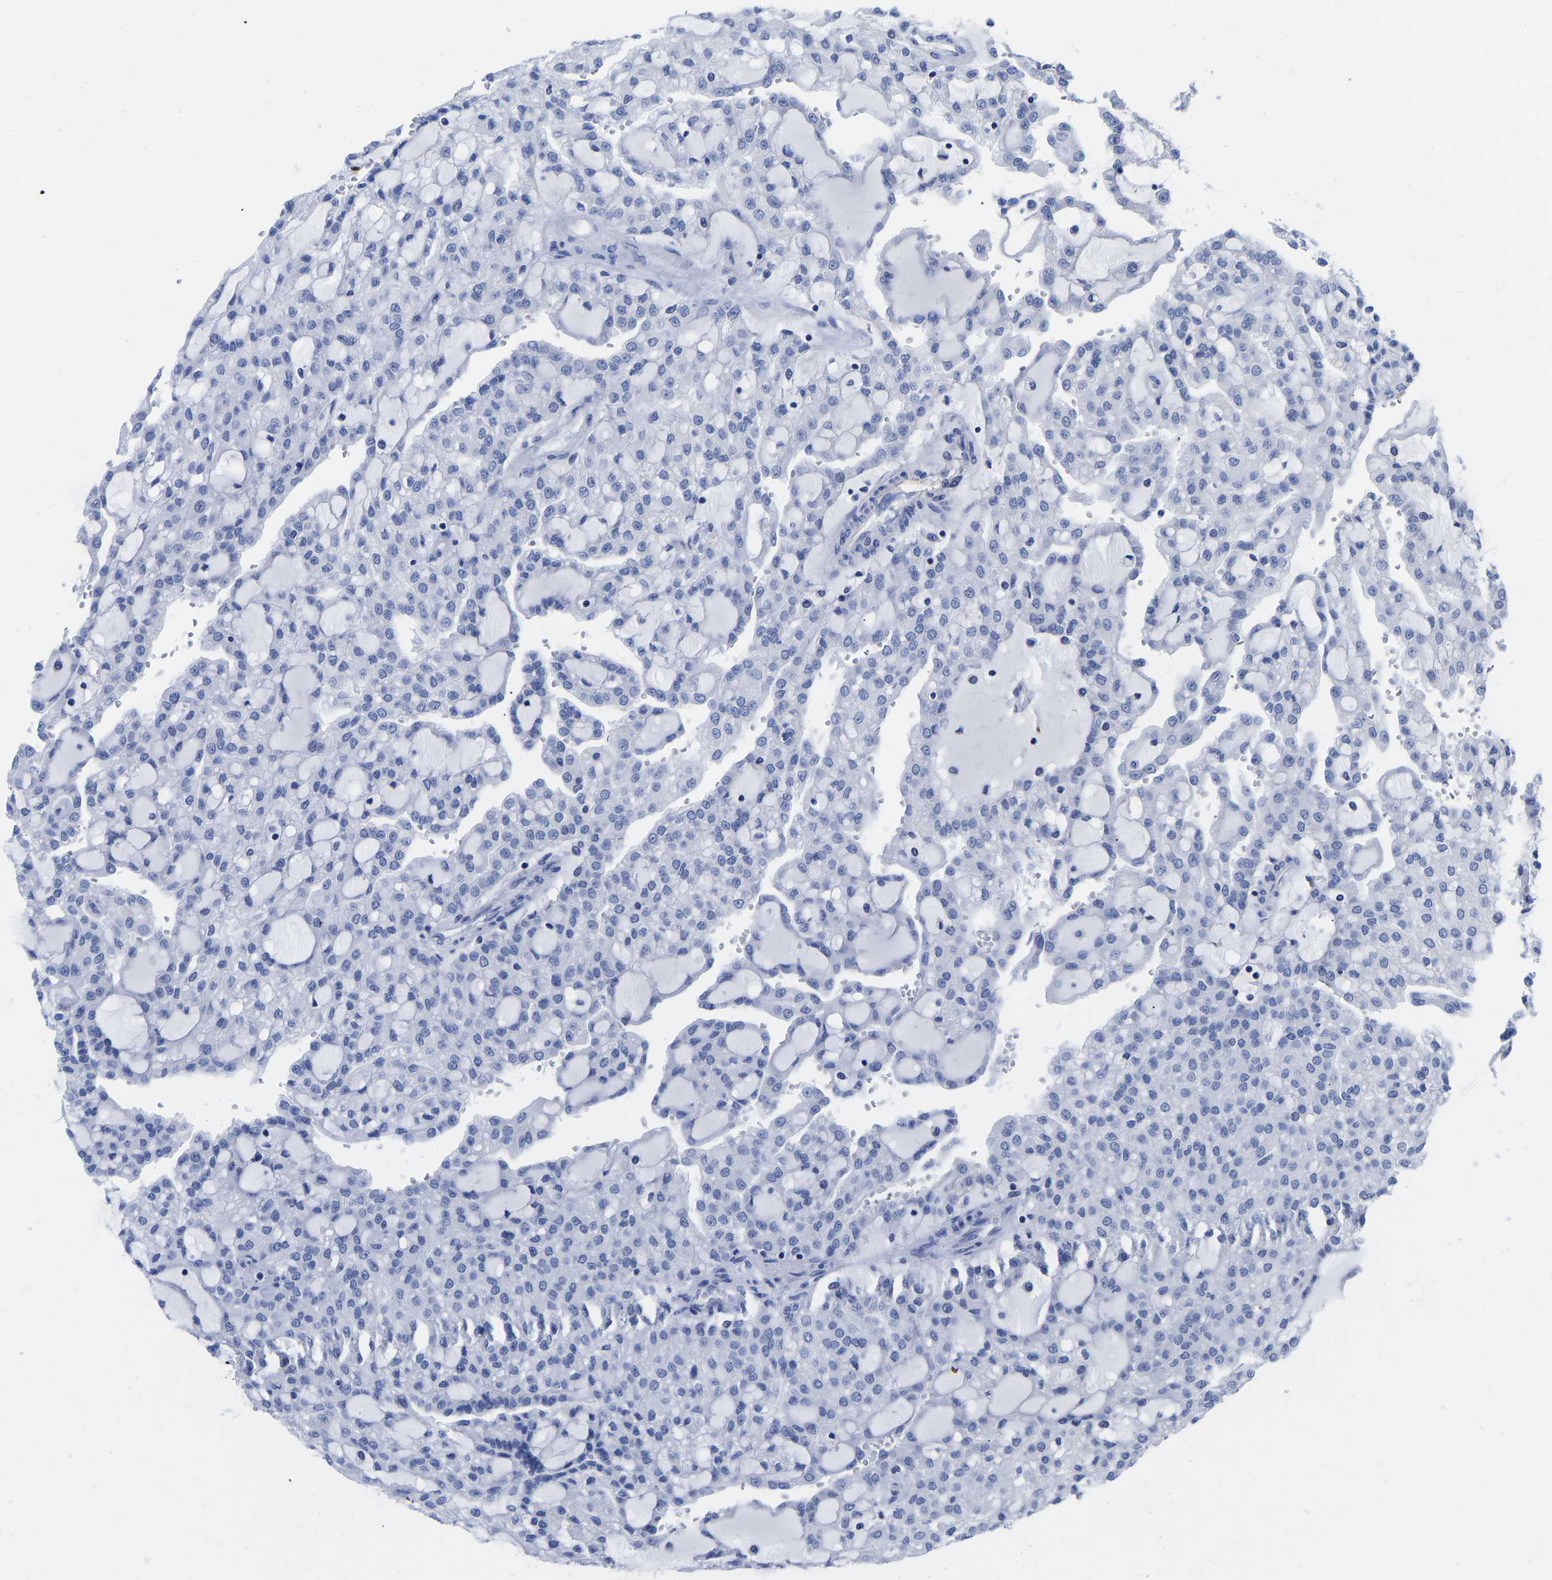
{"staining": {"intensity": "negative", "quantity": "none", "location": "none"}, "tissue": "renal cancer", "cell_type": "Tumor cells", "image_type": "cancer", "snomed": [{"axis": "morphology", "description": "Adenocarcinoma, NOS"}, {"axis": "topography", "description": "Kidney"}], "caption": "This is an immunohistochemistry micrograph of human renal cancer (adenocarcinoma). There is no positivity in tumor cells.", "gene": "GPA33", "patient": {"sex": "male", "age": 63}}